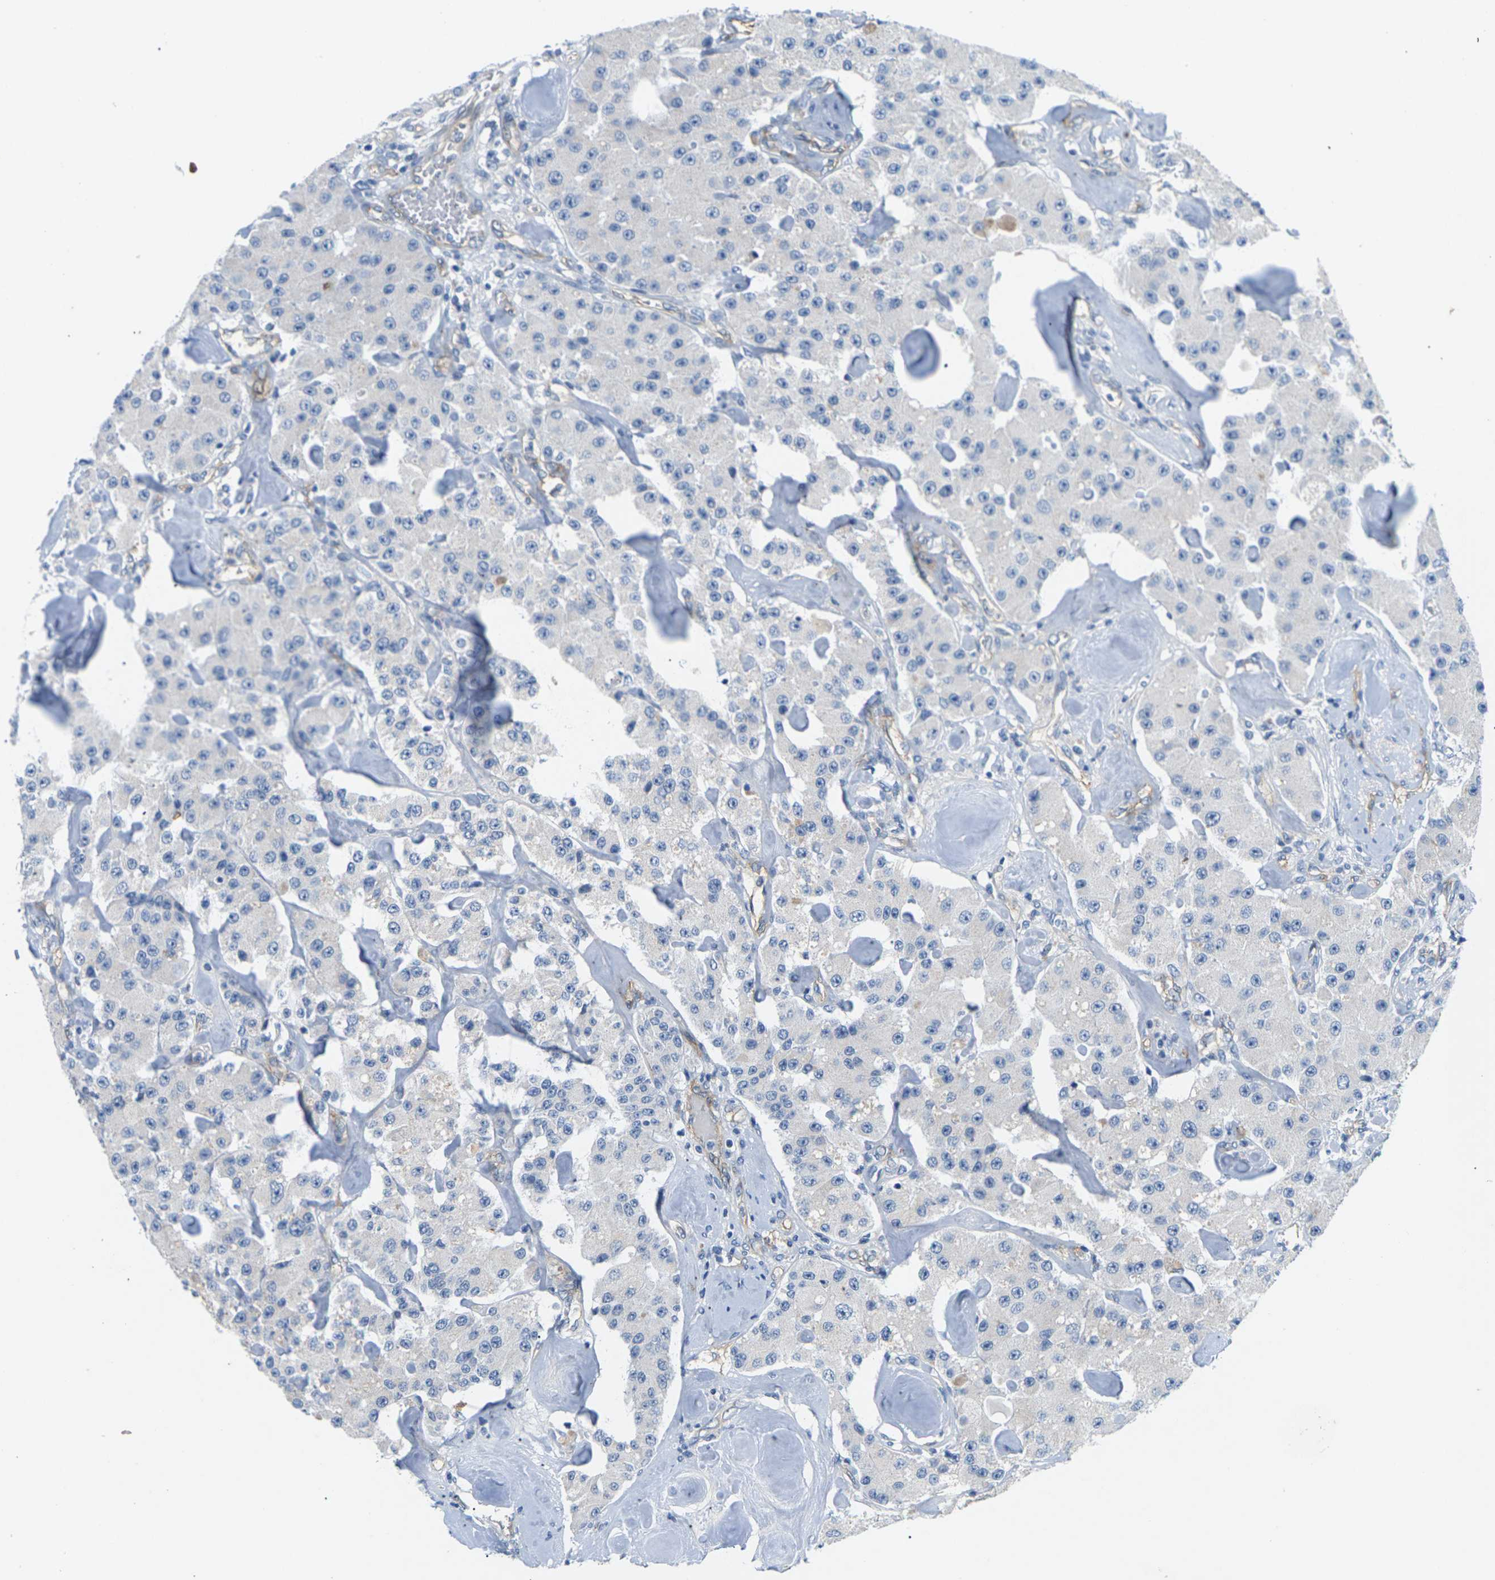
{"staining": {"intensity": "negative", "quantity": "none", "location": "none"}, "tissue": "carcinoid", "cell_type": "Tumor cells", "image_type": "cancer", "snomed": [{"axis": "morphology", "description": "Carcinoid, malignant, NOS"}, {"axis": "topography", "description": "Pancreas"}], "caption": "Immunohistochemistry image of carcinoid (malignant) stained for a protein (brown), which displays no staining in tumor cells.", "gene": "ITGA5", "patient": {"sex": "male", "age": 41}}